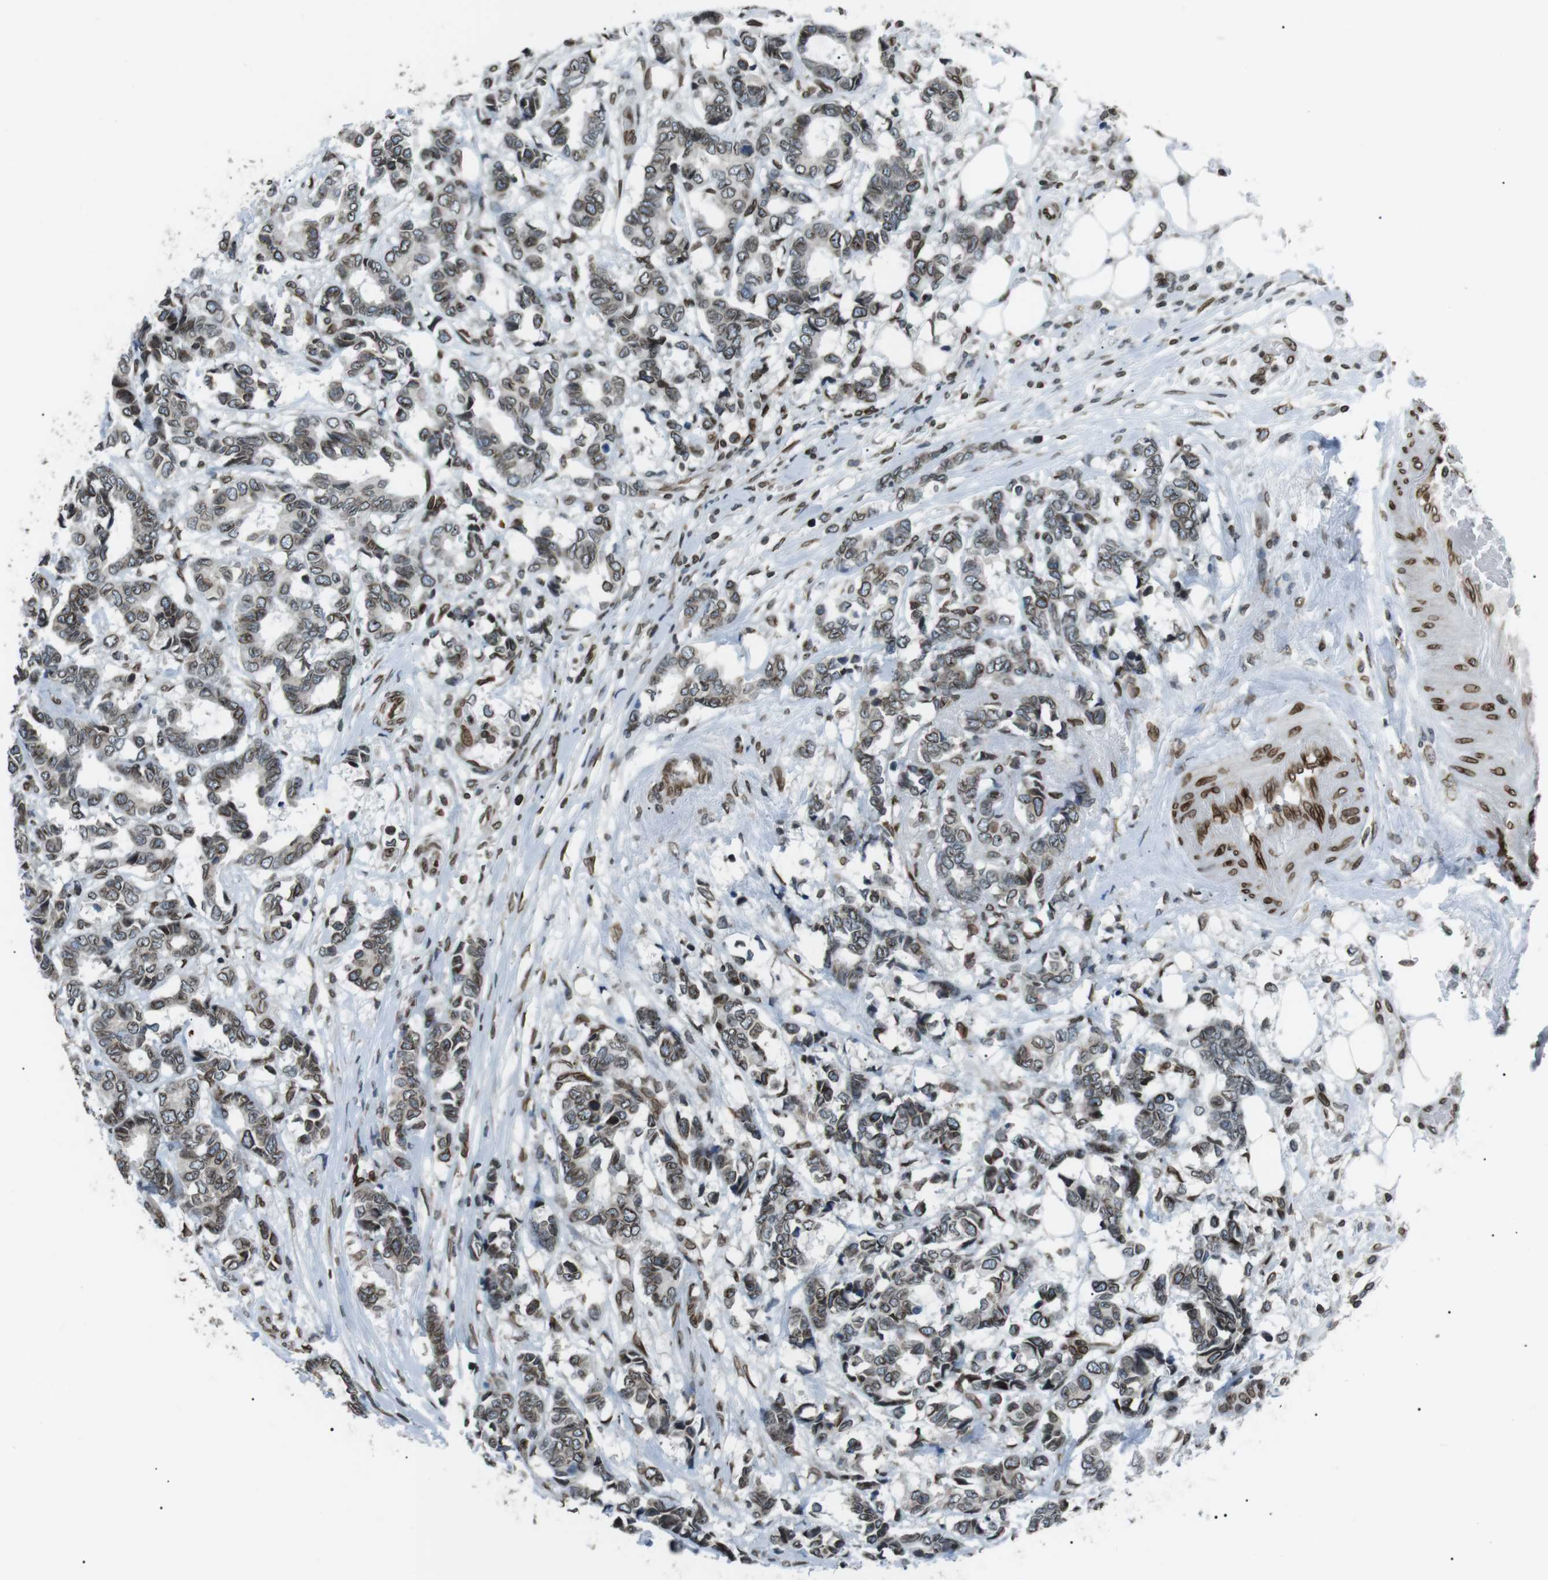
{"staining": {"intensity": "moderate", "quantity": ">75%", "location": "cytoplasmic/membranous,nuclear"}, "tissue": "breast cancer", "cell_type": "Tumor cells", "image_type": "cancer", "snomed": [{"axis": "morphology", "description": "Duct carcinoma"}, {"axis": "topography", "description": "Breast"}], "caption": "Moderate cytoplasmic/membranous and nuclear staining for a protein is seen in approximately >75% of tumor cells of breast invasive ductal carcinoma using IHC.", "gene": "TMX4", "patient": {"sex": "female", "age": 87}}